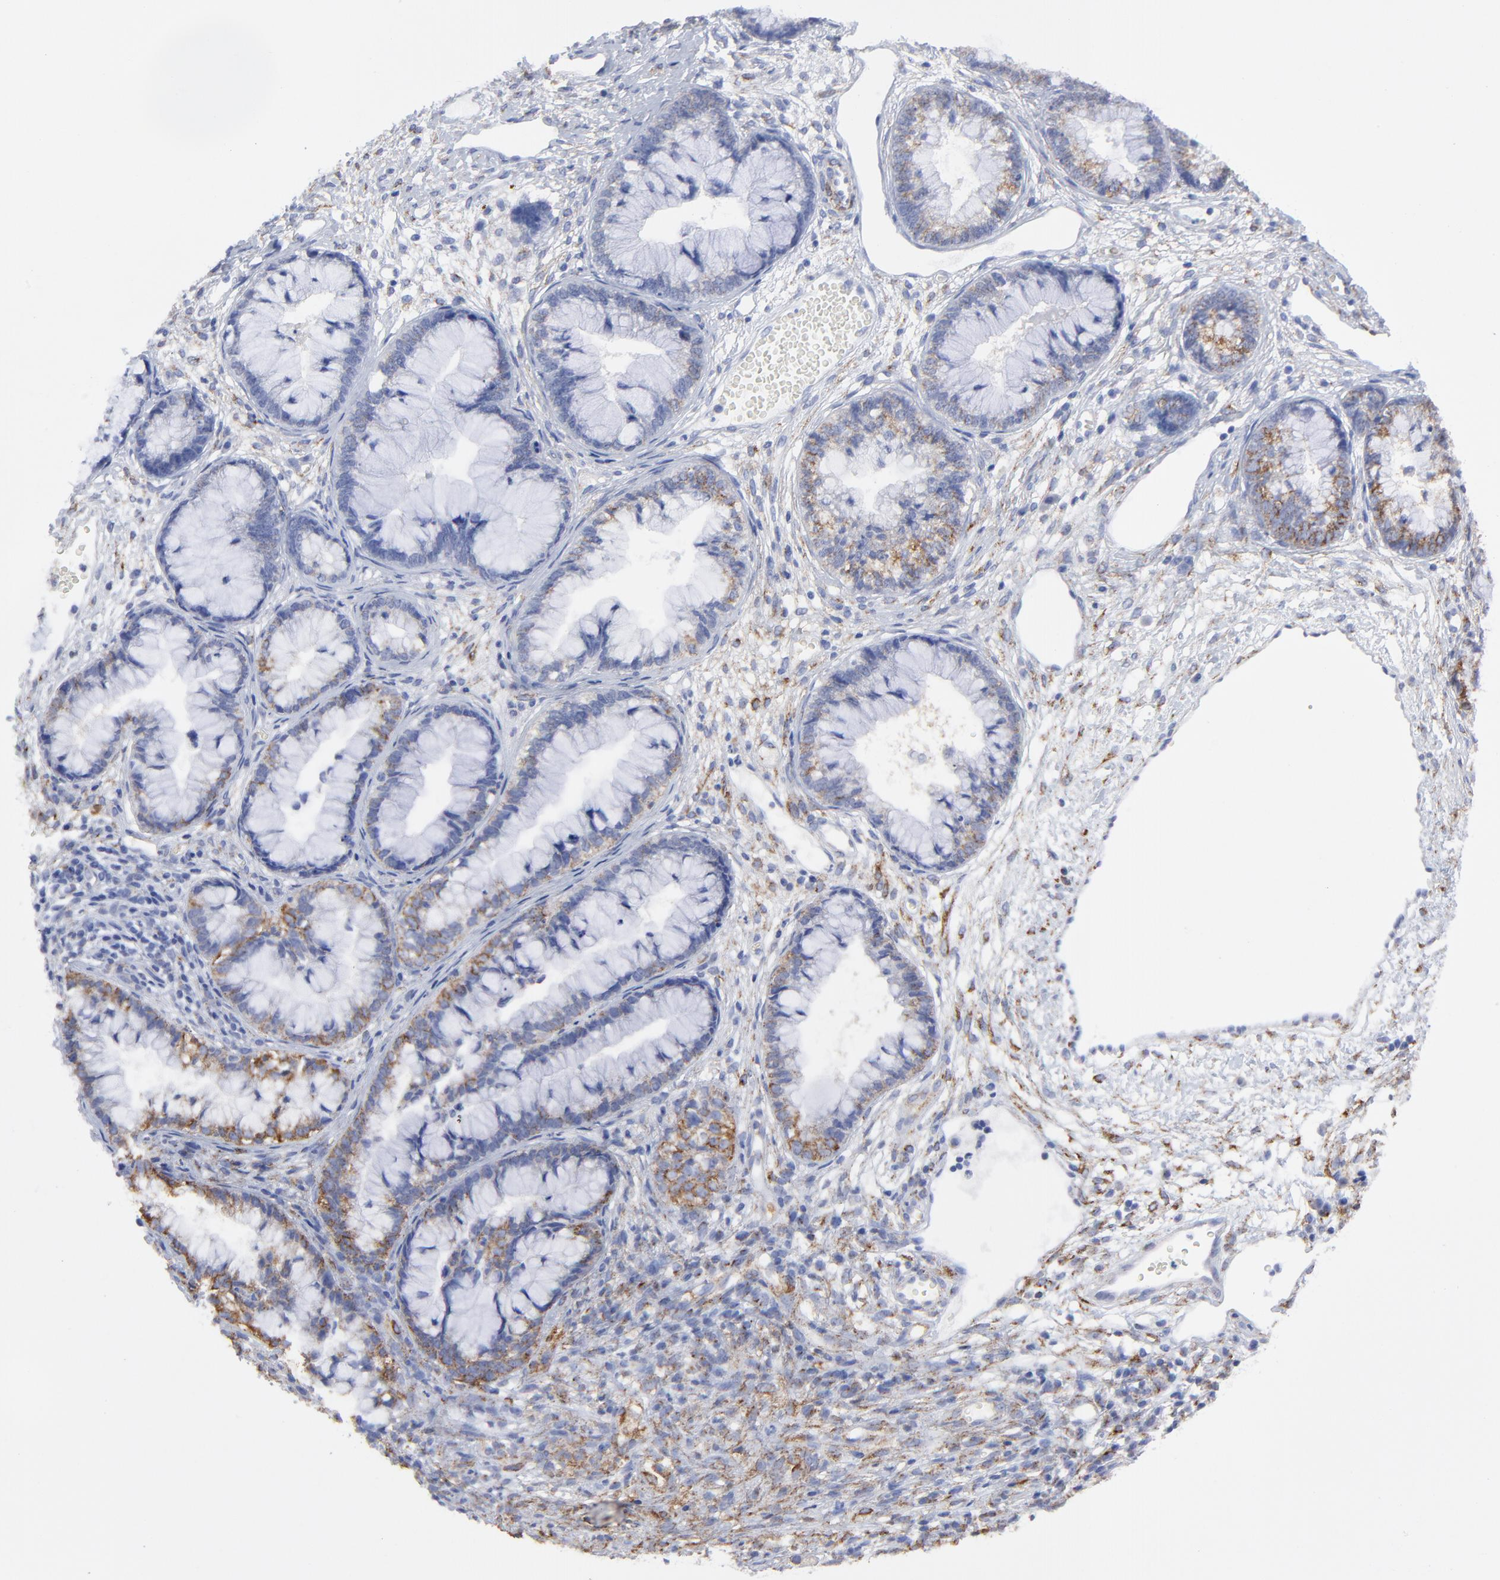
{"staining": {"intensity": "moderate", "quantity": "25%-75%", "location": "cytoplasmic/membranous"}, "tissue": "cervical cancer", "cell_type": "Tumor cells", "image_type": "cancer", "snomed": [{"axis": "morphology", "description": "Adenocarcinoma, NOS"}, {"axis": "topography", "description": "Cervix"}], "caption": "Protein analysis of adenocarcinoma (cervical) tissue exhibits moderate cytoplasmic/membranous expression in about 25%-75% of tumor cells.", "gene": "CNTN3", "patient": {"sex": "female", "age": 44}}